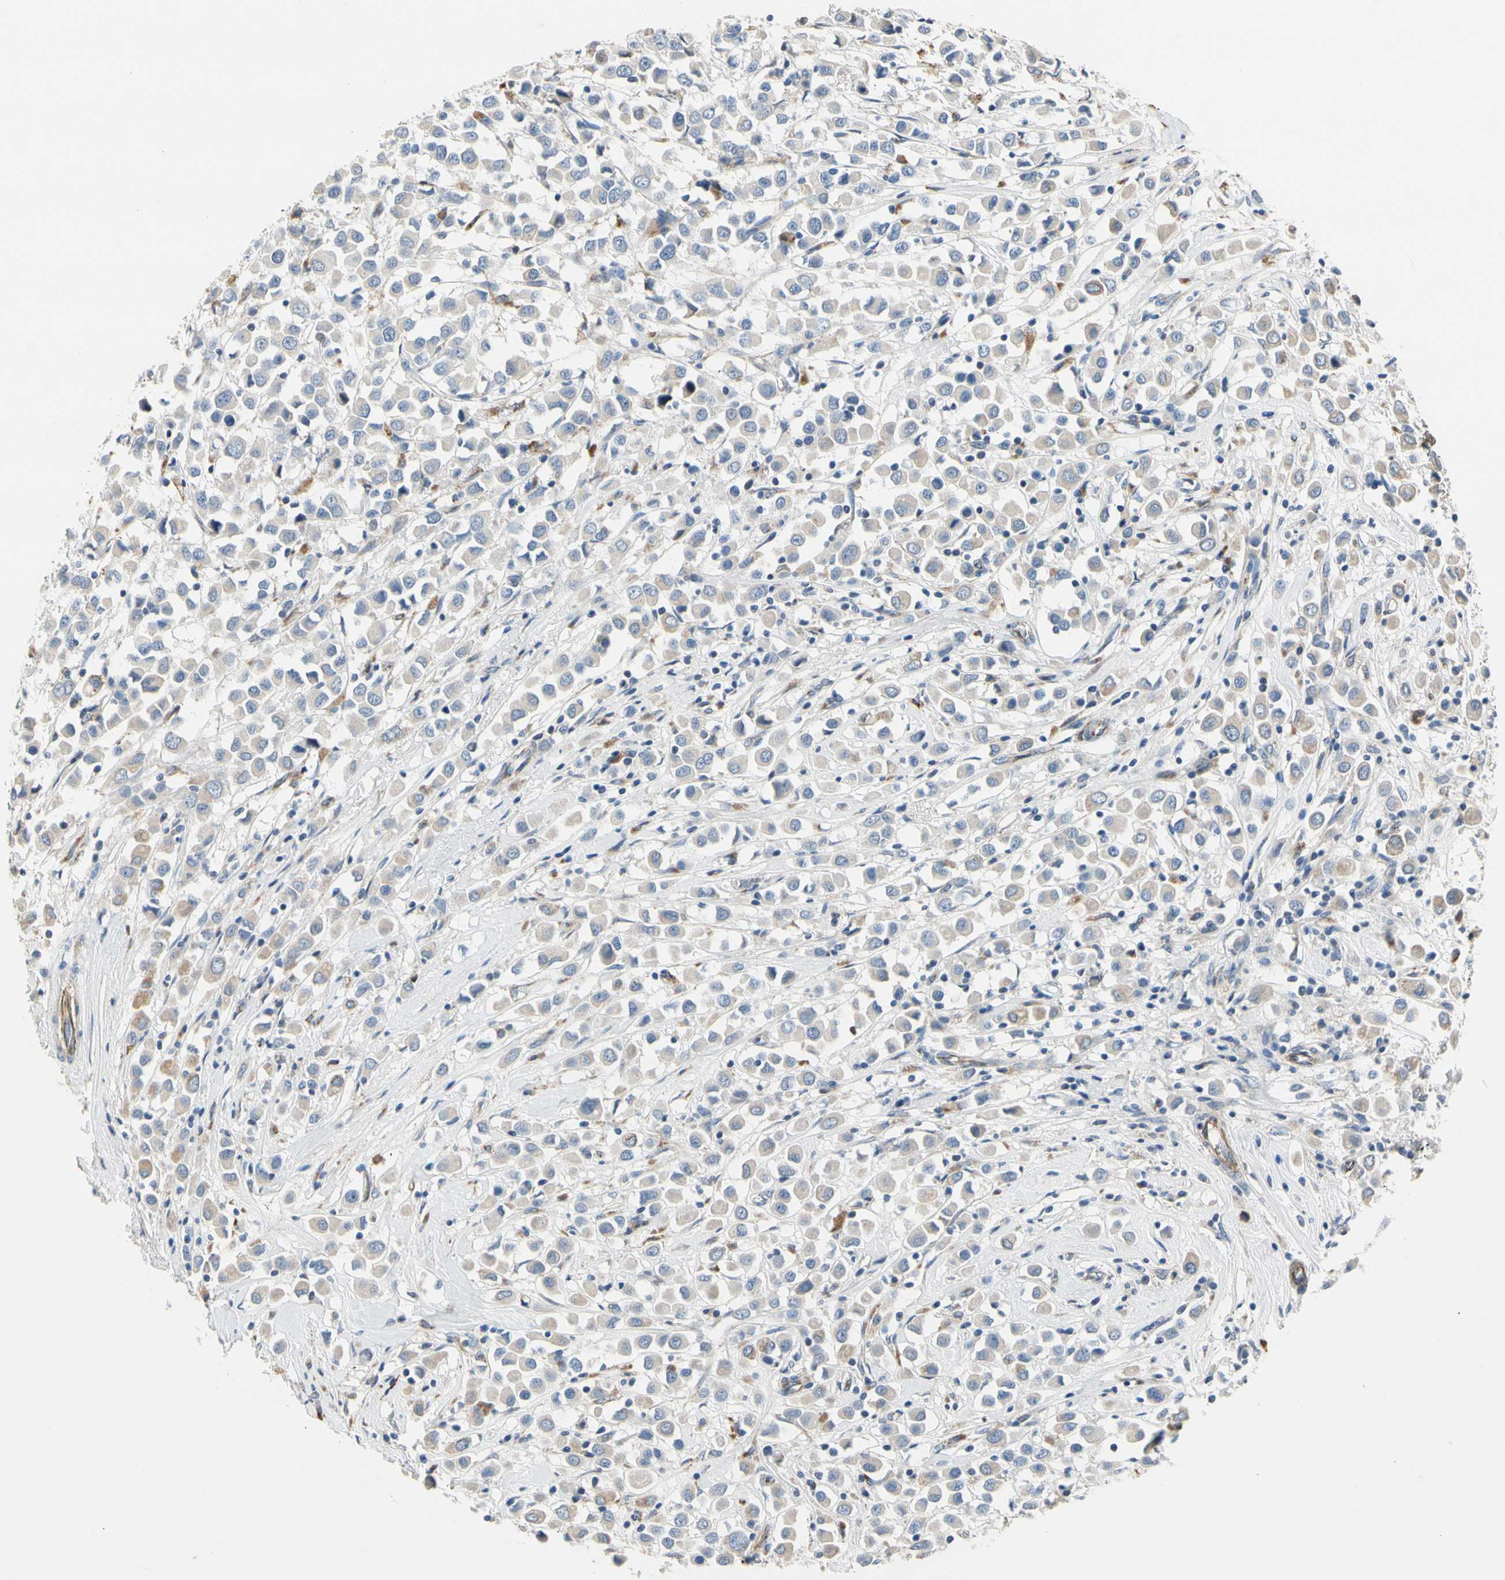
{"staining": {"intensity": "negative", "quantity": "none", "location": "none"}, "tissue": "breast cancer", "cell_type": "Tumor cells", "image_type": "cancer", "snomed": [{"axis": "morphology", "description": "Duct carcinoma"}, {"axis": "topography", "description": "Breast"}], "caption": "An immunohistochemistry photomicrograph of breast cancer (invasive ductal carcinoma) is shown. There is no staining in tumor cells of breast cancer (invasive ductal carcinoma).", "gene": "LGR6", "patient": {"sex": "female", "age": 61}}